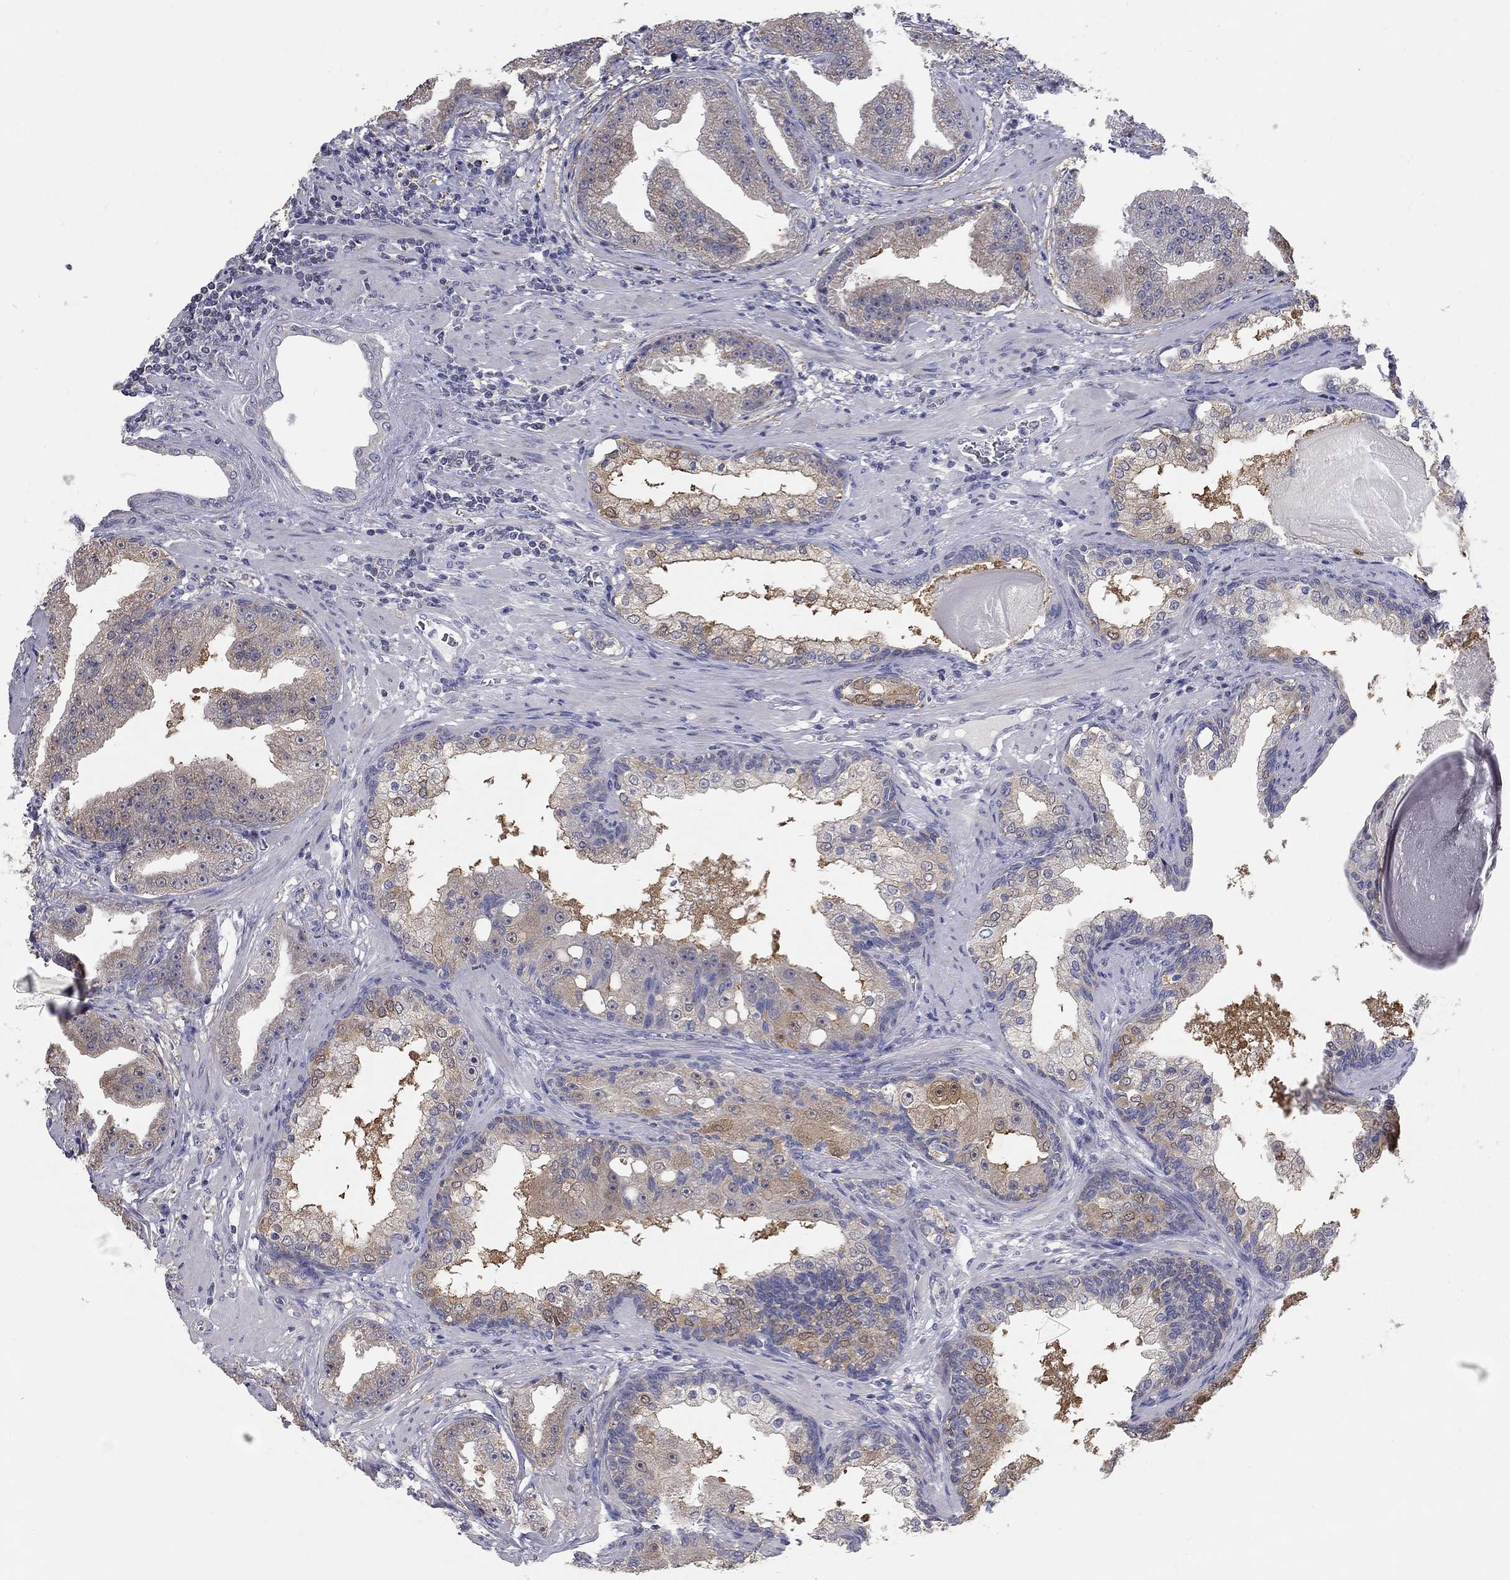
{"staining": {"intensity": "weak", "quantity": "25%-75%", "location": "cytoplasmic/membranous"}, "tissue": "prostate cancer", "cell_type": "Tumor cells", "image_type": "cancer", "snomed": [{"axis": "morphology", "description": "Adenocarcinoma, Low grade"}, {"axis": "topography", "description": "Prostate"}], "caption": "A brown stain labels weak cytoplasmic/membranous staining of a protein in prostate cancer (low-grade adenocarcinoma) tumor cells.", "gene": "CFAP161", "patient": {"sex": "male", "age": 62}}